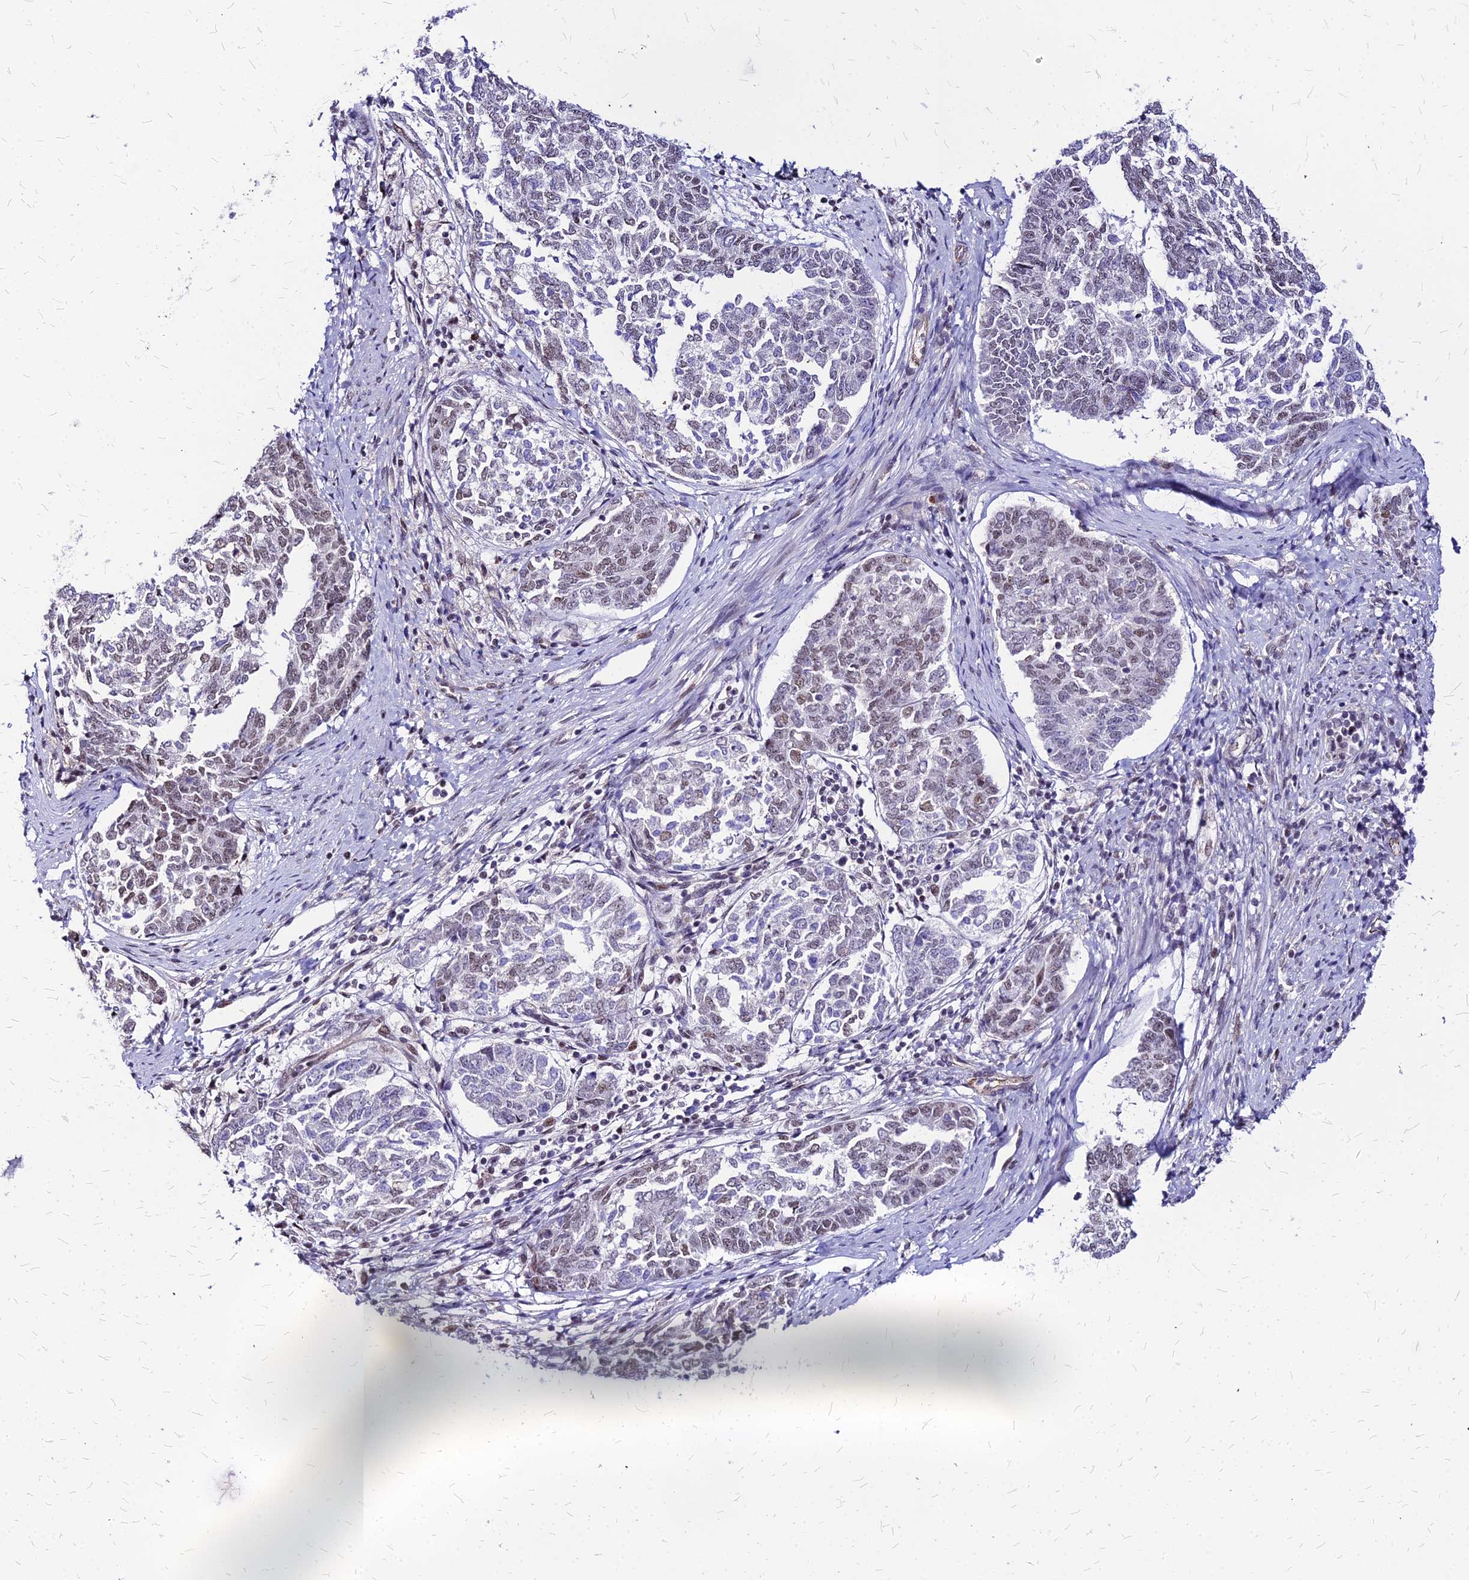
{"staining": {"intensity": "moderate", "quantity": "25%-75%", "location": "nuclear"}, "tissue": "endometrial cancer", "cell_type": "Tumor cells", "image_type": "cancer", "snomed": [{"axis": "morphology", "description": "Adenocarcinoma, NOS"}, {"axis": "topography", "description": "Endometrium"}], "caption": "Immunohistochemistry (IHC) staining of adenocarcinoma (endometrial), which exhibits medium levels of moderate nuclear expression in about 25%-75% of tumor cells indicating moderate nuclear protein positivity. The staining was performed using DAB (brown) for protein detection and nuclei were counterstained in hematoxylin (blue).", "gene": "FDX2", "patient": {"sex": "female", "age": 80}}